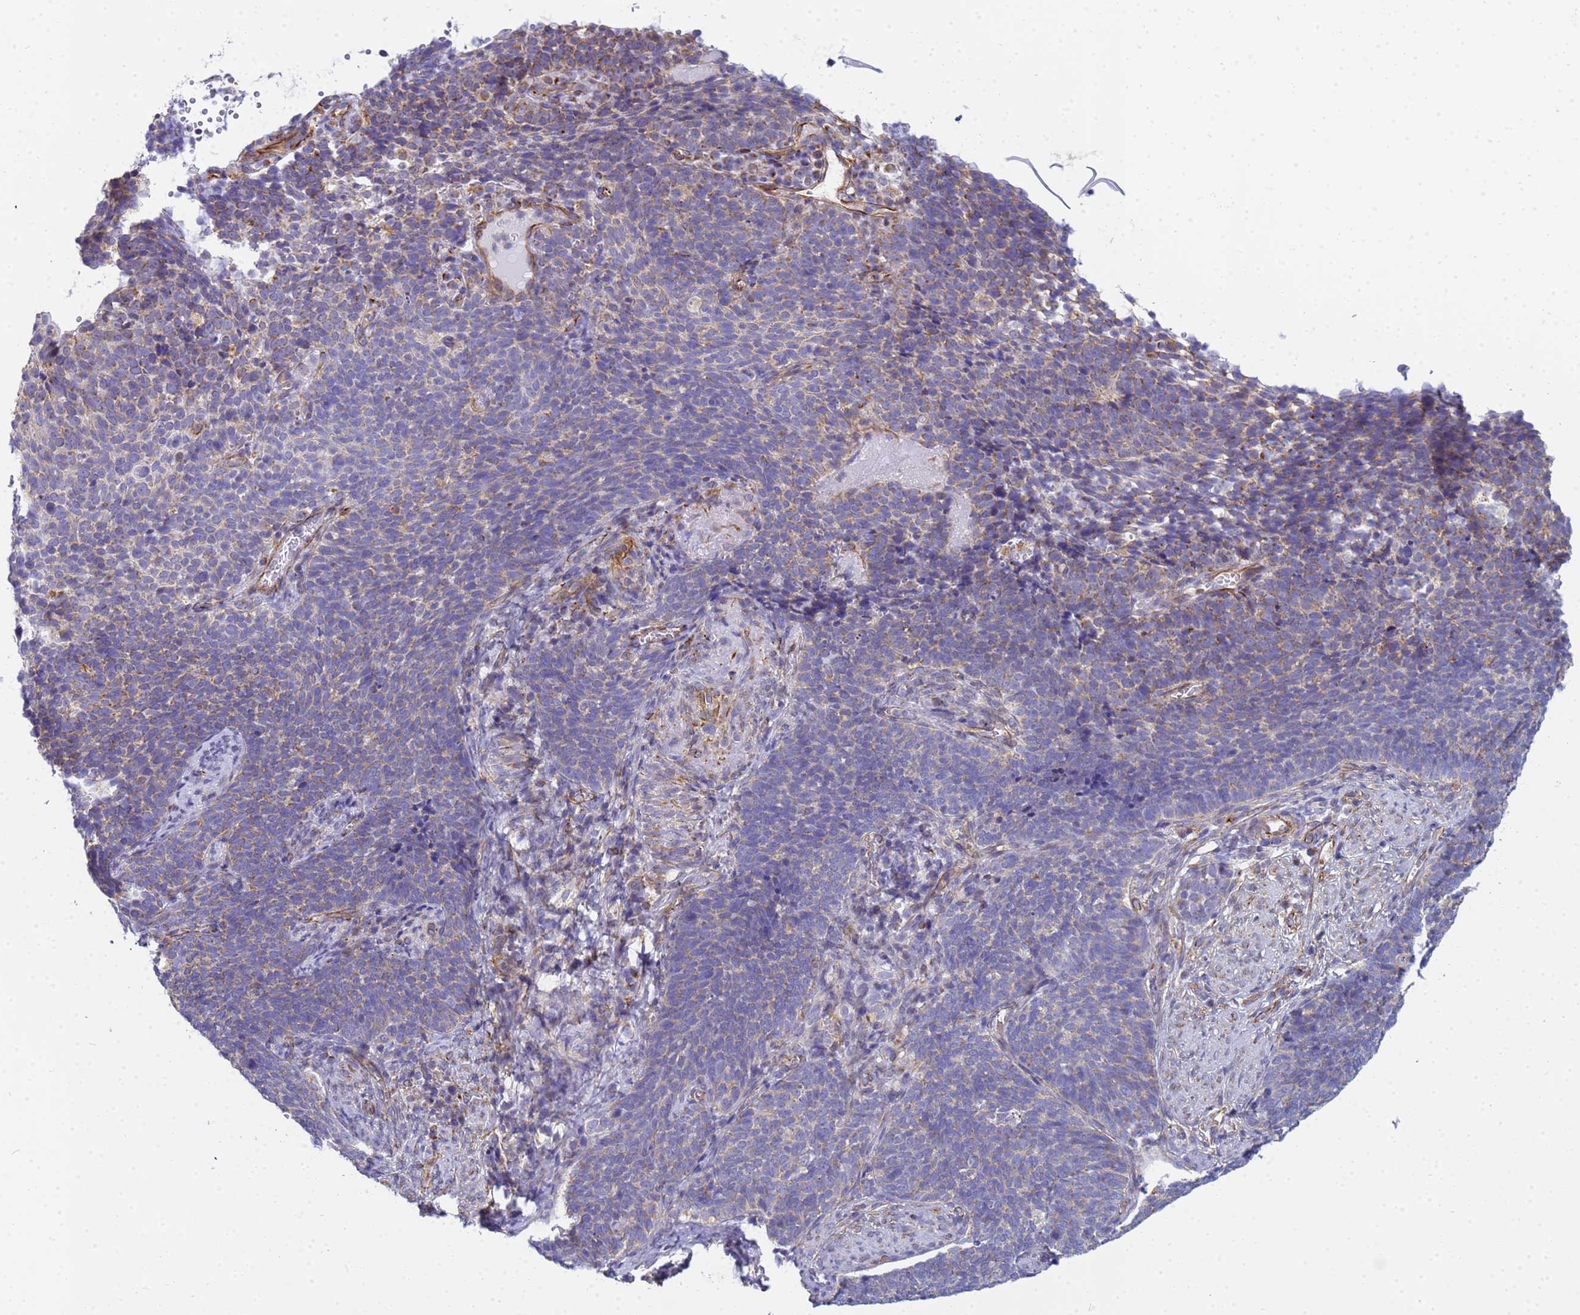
{"staining": {"intensity": "weak", "quantity": "25%-75%", "location": "cytoplasmic/membranous"}, "tissue": "cervical cancer", "cell_type": "Tumor cells", "image_type": "cancer", "snomed": [{"axis": "morphology", "description": "Normal tissue, NOS"}, {"axis": "morphology", "description": "Squamous cell carcinoma, NOS"}, {"axis": "topography", "description": "Cervix"}], "caption": "Cervical cancer stained for a protein (brown) shows weak cytoplasmic/membranous positive expression in approximately 25%-75% of tumor cells.", "gene": "UBXN2B", "patient": {"sex": "female", "age": 39}}